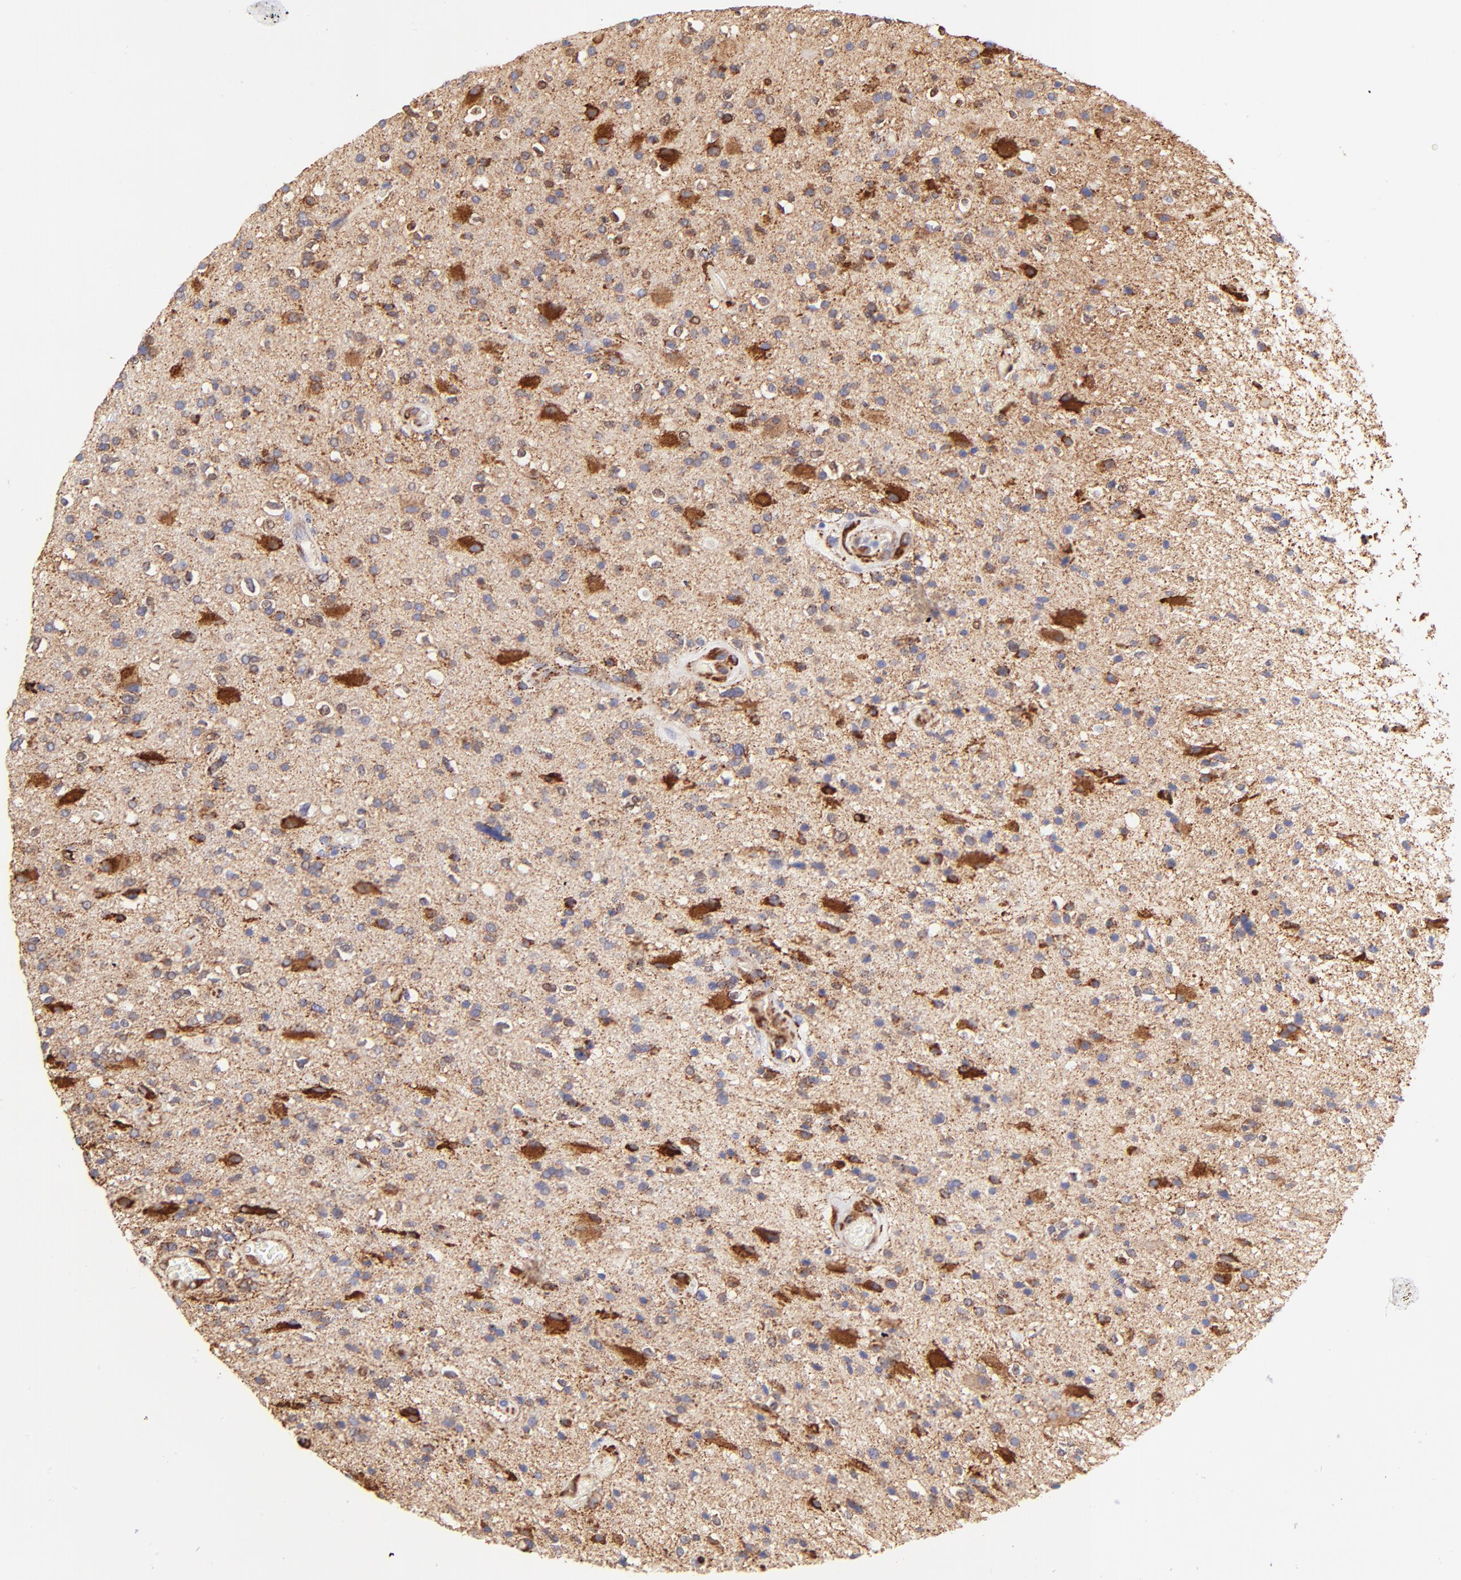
{"staining": {"intensity": "strong", "quantity": "<25%", "location": "cytoplasmic/membranous"}, "tissue": "glioma", "cell_type": "Tumor cells", "image_type": "cancer", "snomed": [{"axis": "morphology", "description": "Glioma, malignant, High grade"}, {"axis": "topography", "description": "Brain"}], "caption": "Tumor cells demonstrate medium levels of strong cytoplasmic/membranous positivity in approximately <25% of cells in glioma. Using DAB (brown) and hematoxylin (blue) stains, captured at high magnification using brightfield microscopy.", "gene": "SPARC", "patient": {"sex": "male", "age": 33}}